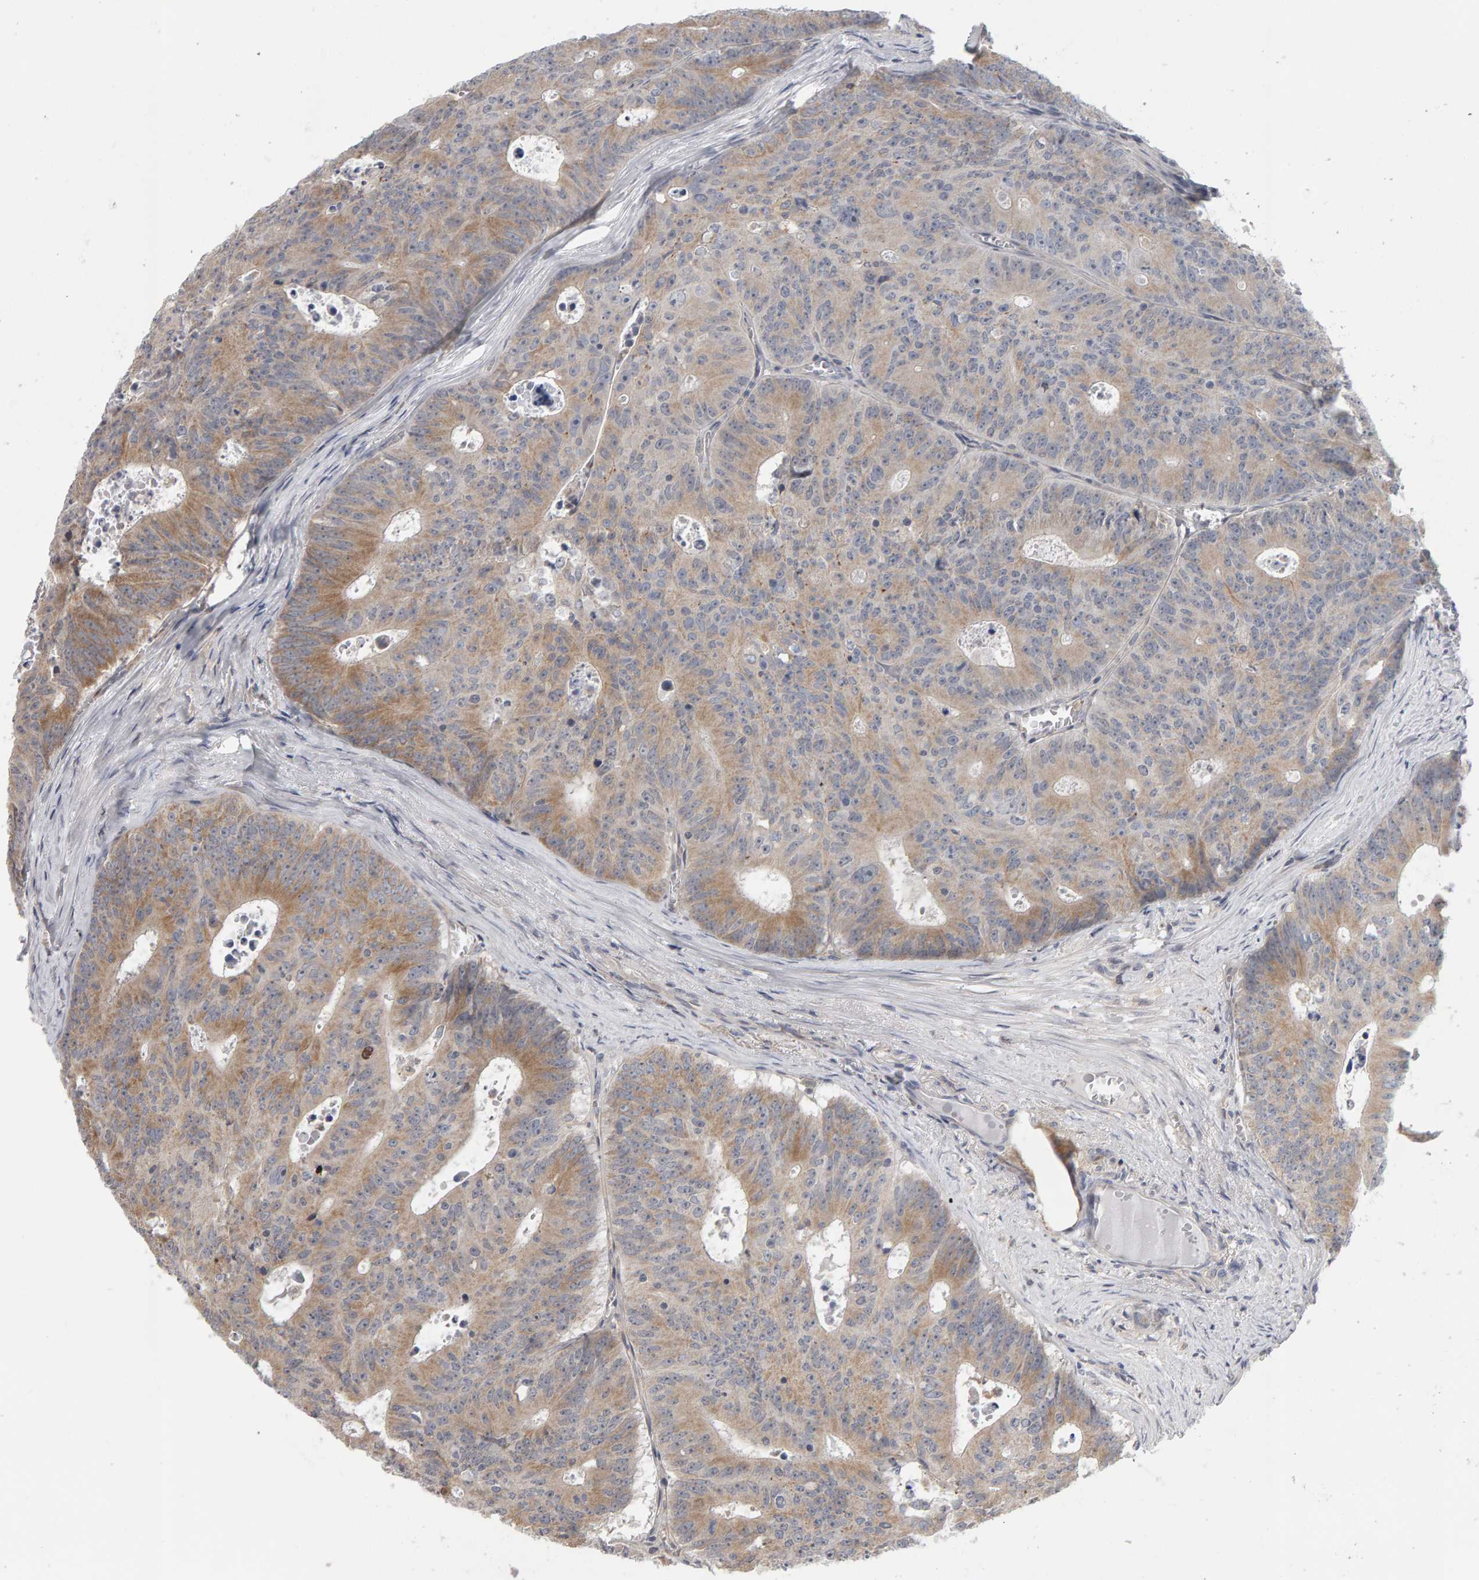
{"staining": {"intensity": "moderate", "quantity": "25%-75%", "location": "cytoplasmic/membranous"}, "tissue": "colorectal cancer", "cell_type": "Tumor cells", "image_type": "cancer", "snomed": [{"axis": "morphology", "description": "Adenocarcinoma, NOS"}, {"axis": "topography", "description": "Colon"}], "caption": "A high-resolution micrograph shows IHC staining of colorectal adenocarcinoma, which exhibits moderate cytoplasmic/membranous staining in about 25%-75% of tumor cells.", "gene": "MSRA", "patient": {"sex": "male", "age": 87}}